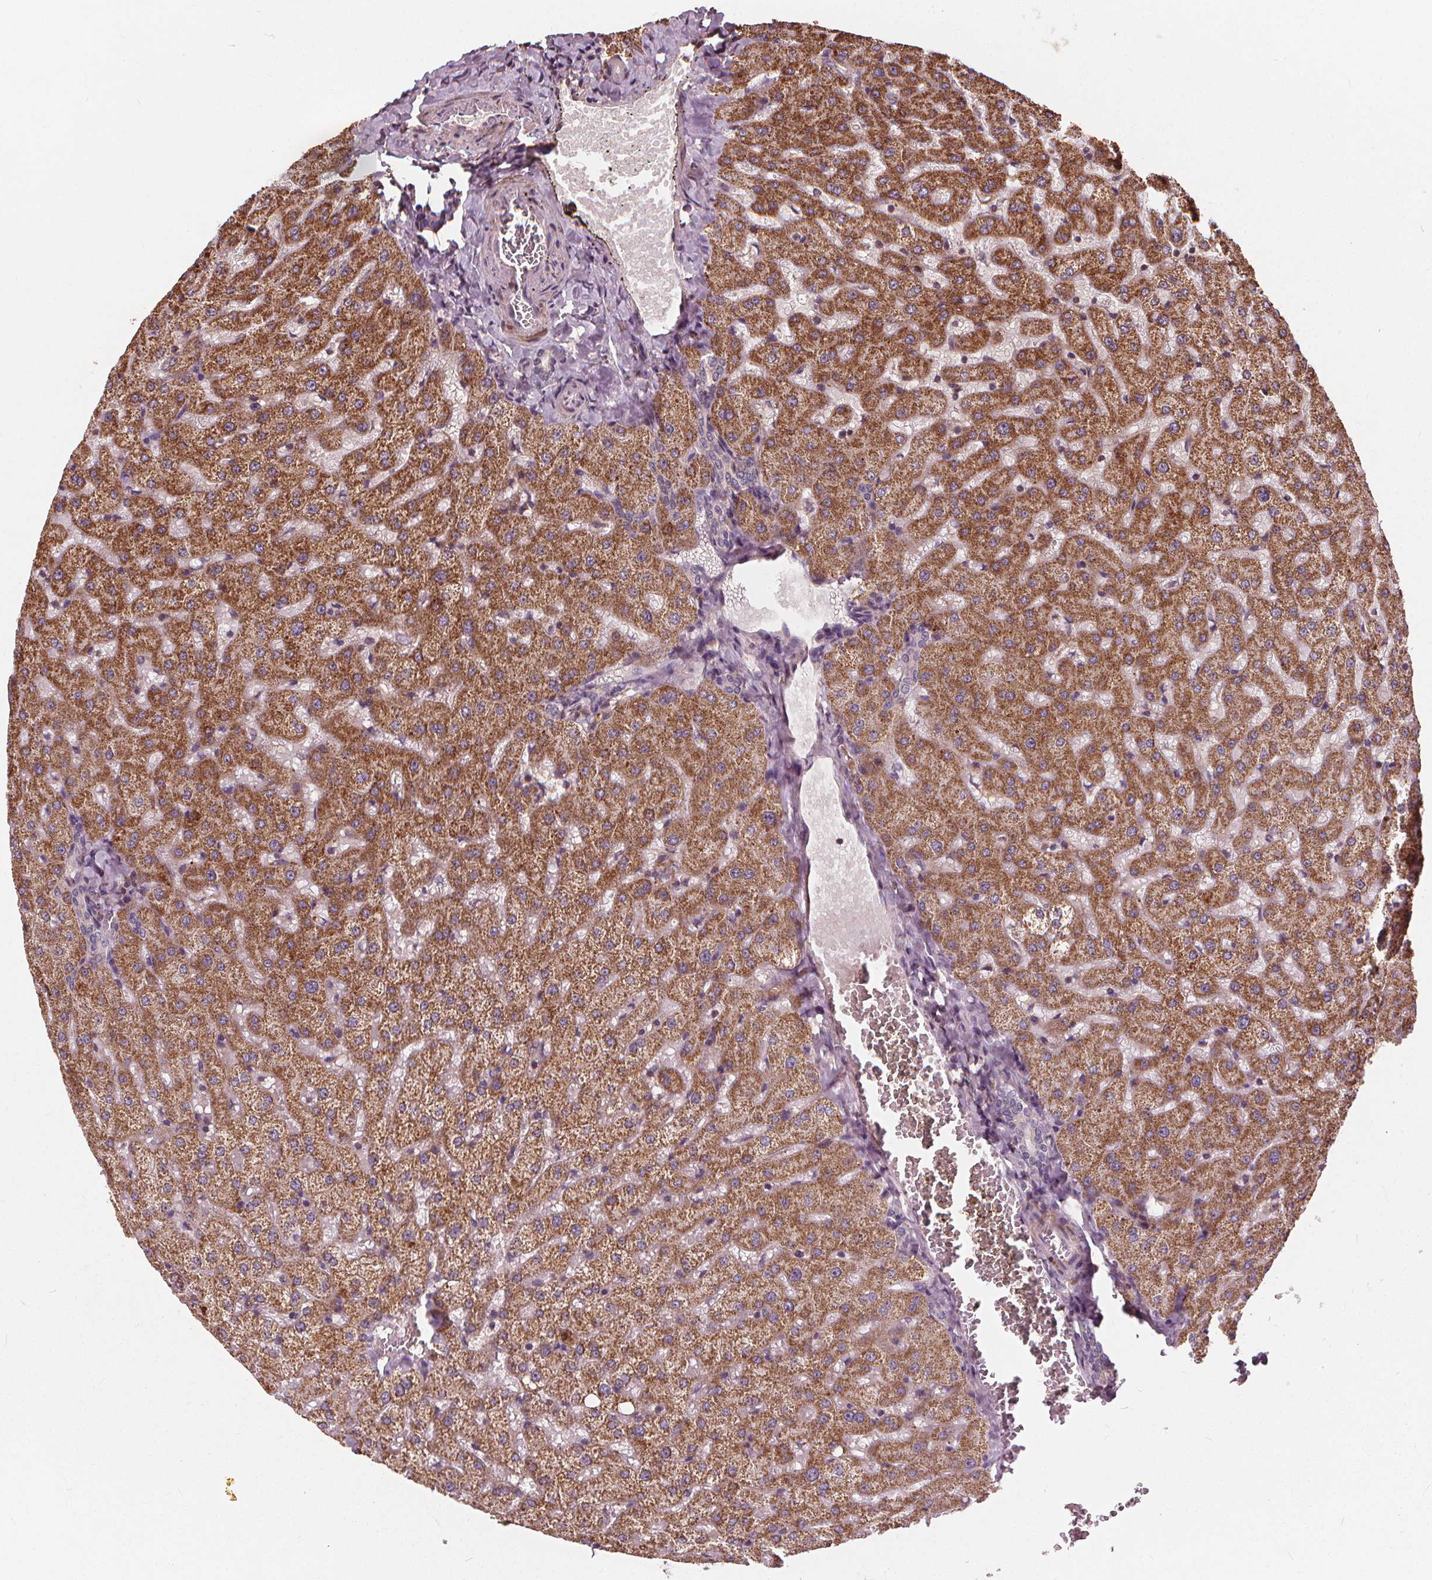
{"staining": {"intensity": "weak", "quantity": "<25%", "location": "cytoplasmic/membranous"}, "tissue": "liver", "cell_type": "Cholangiocytes", "image_type": "normal", "snomed": [{"axis": "morphology", "description": "Normal tissue, NOS"}, {"axis": "topography", "description": "Liver"}], "caption": "A high-resolution image shows immunohistochemistry staining of normal liver, which demonstrates no significant positivity in cholangiocytes.", "gene": "ORAI2", "patient": {"sex": "female", "age": 50}}